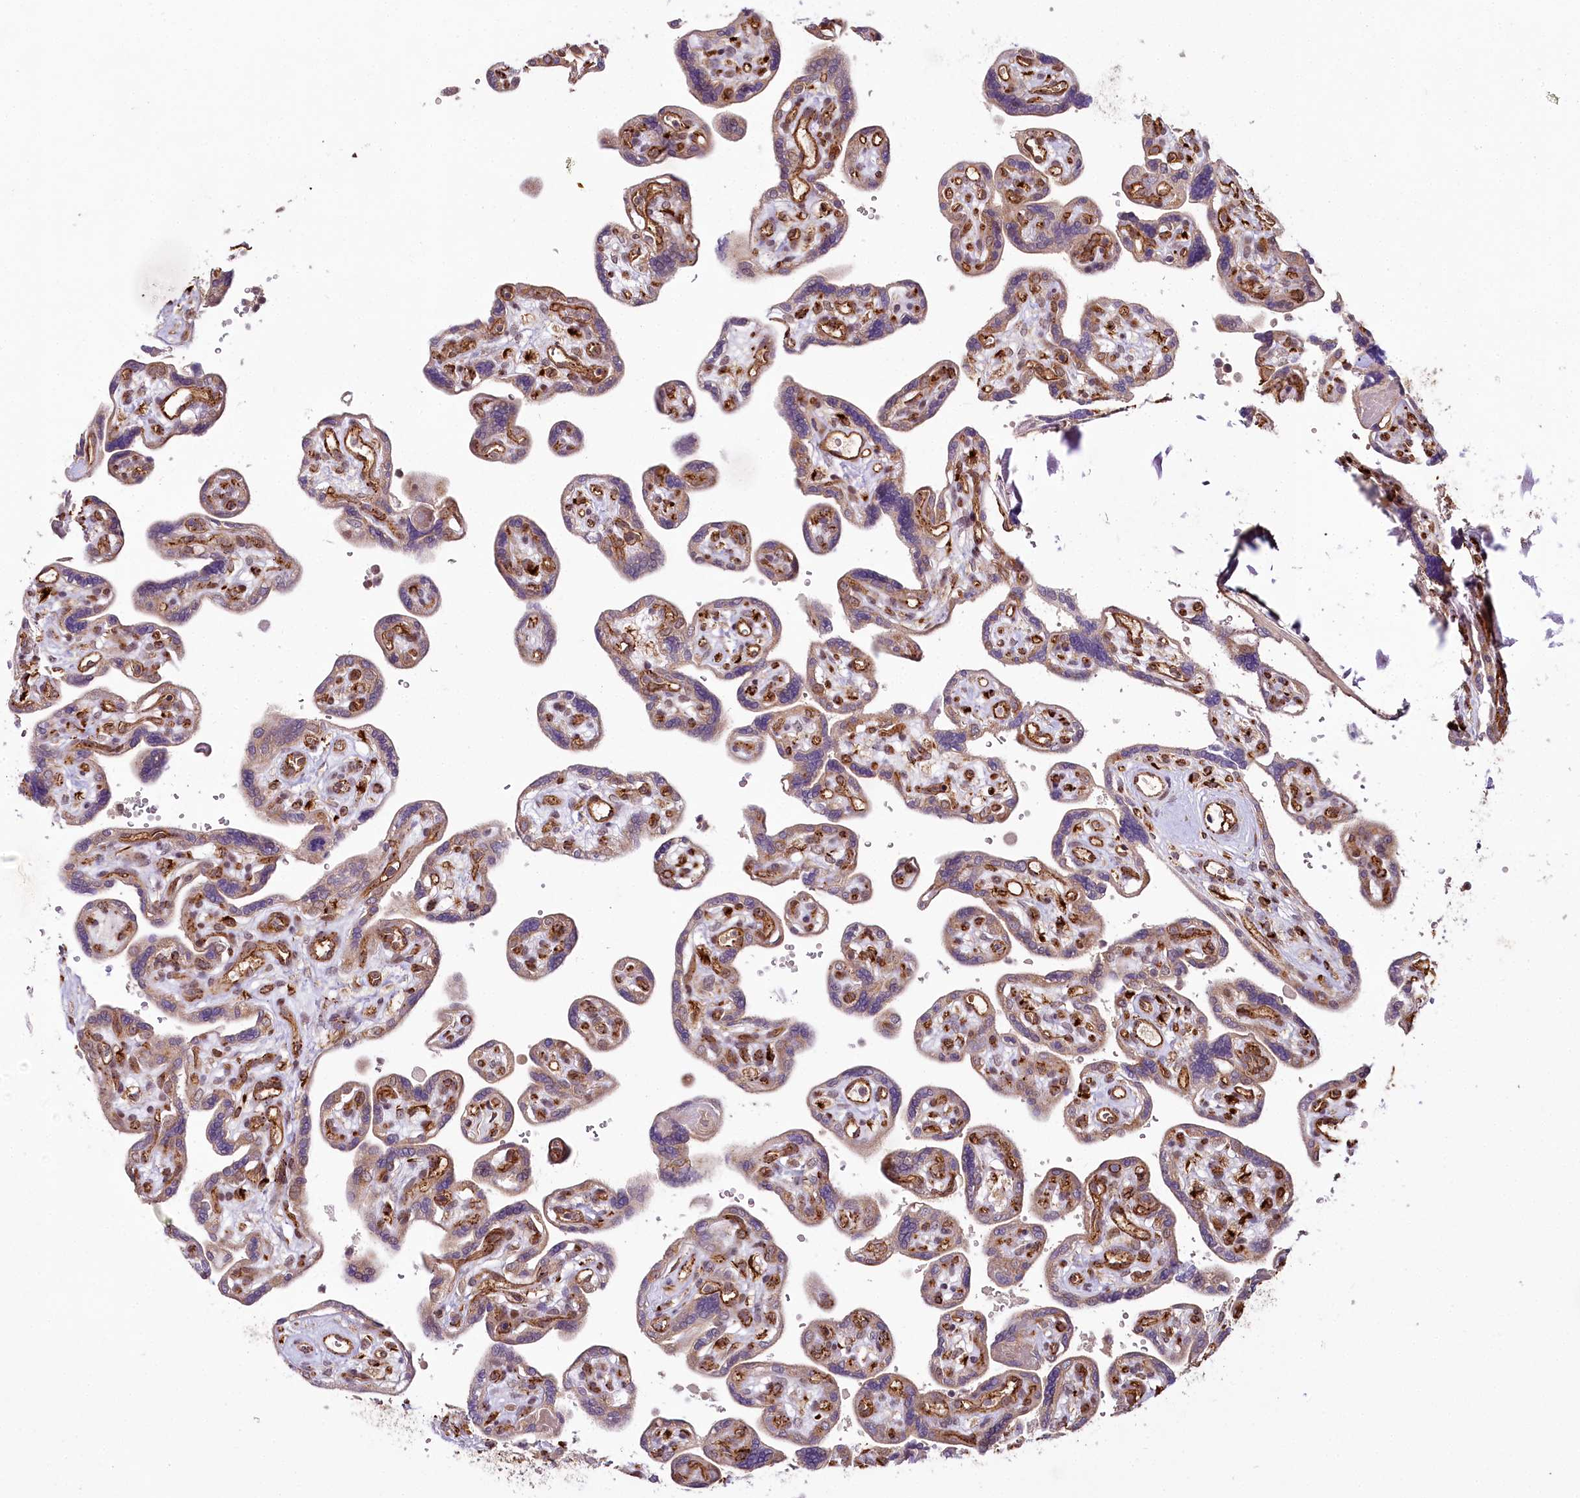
{"staining": {"intensity": "weak", "quantity": "<25%", "location": "cytoplasmic/membranous,nuclear"}, "tissue": "placenta", "cell_type": "Trophoblastic cells", "image_type": "normal", "snomed": [{"axis": "morphology", "description": "Normal tissue, NOS"}, {"axis": "topography", "description": "Placenta"}], "caption": "IHC photomicrograph of unremarkable human placenta stained for a protein (brown), which reveals no positivity in trophoblastic cells.", "gene": "ALKBH8", "patient": {"sex": "female", "age": 39}}